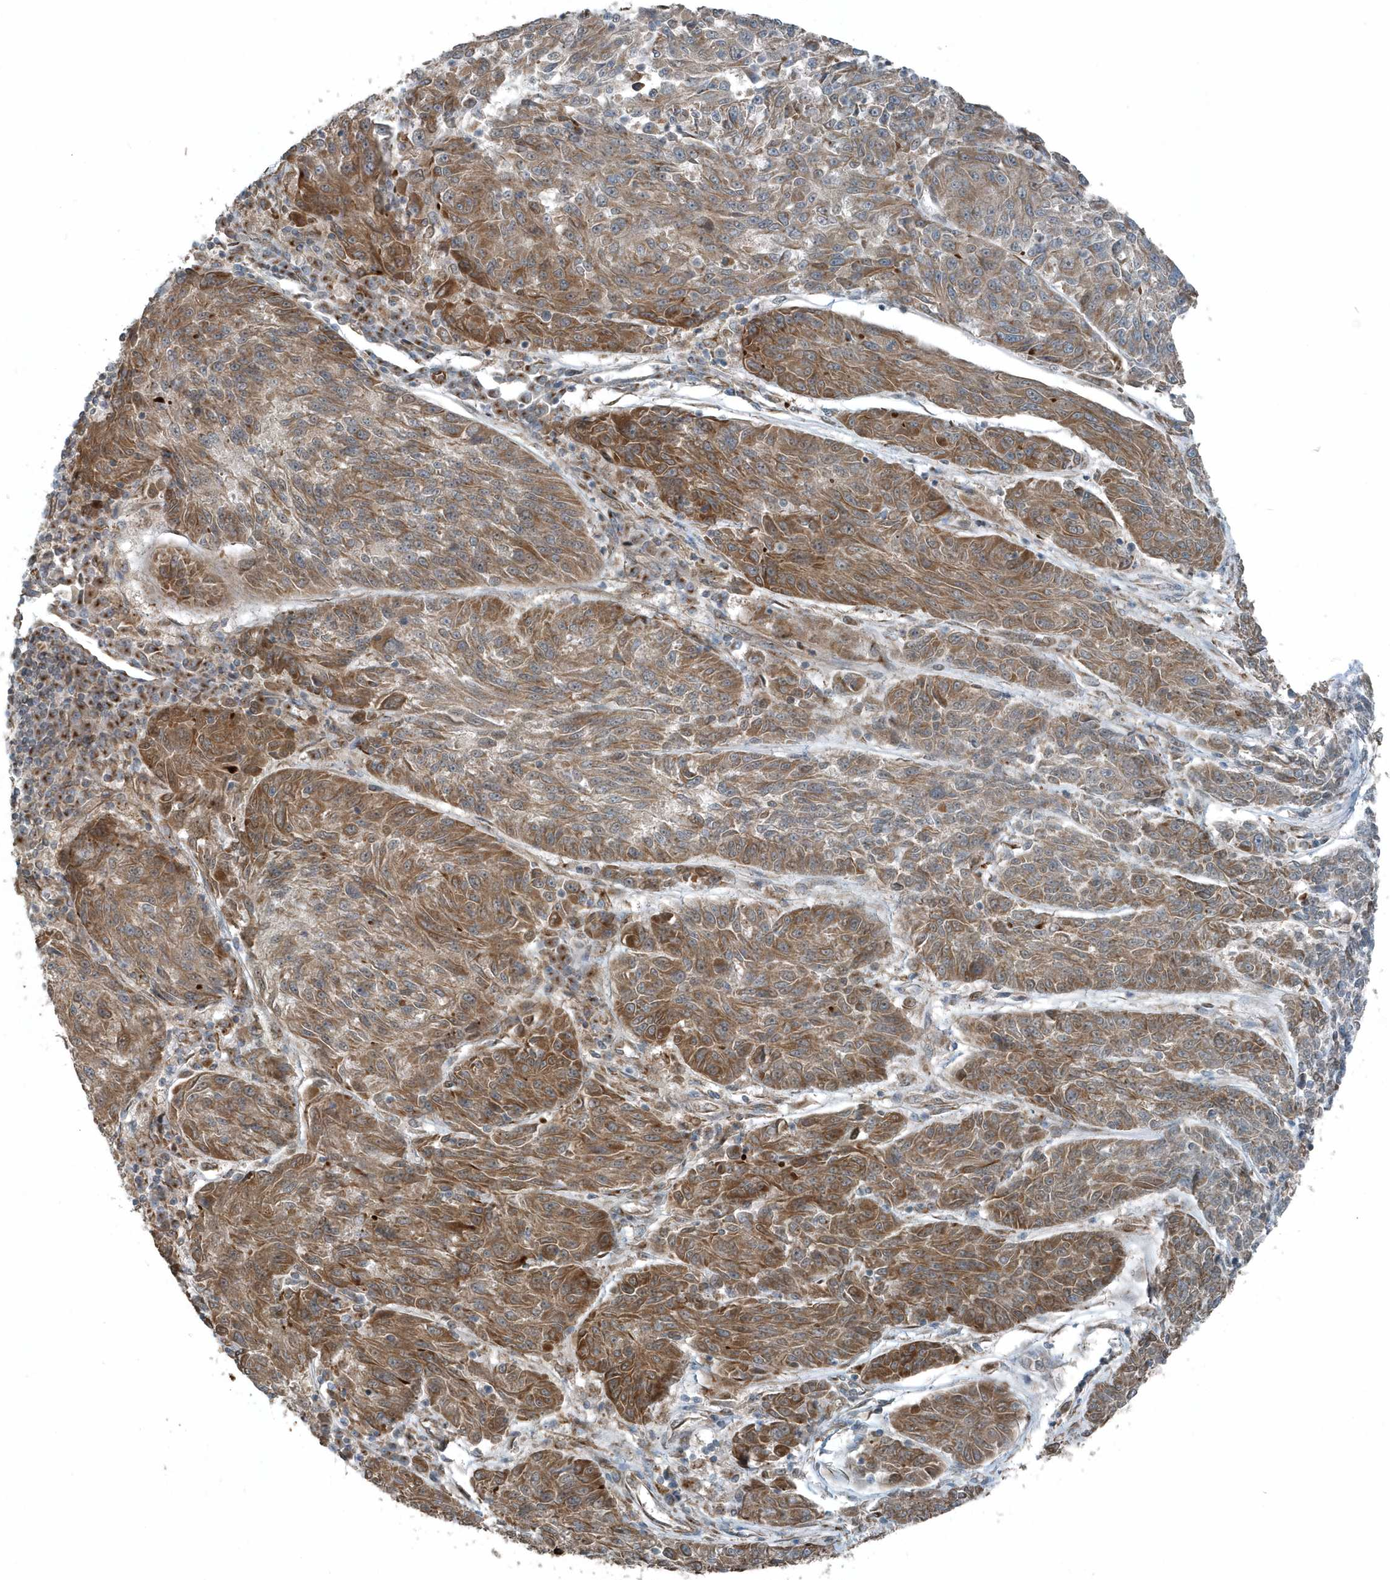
{"staining": {"intensity": "moderate", "quantity": ">75%", "location": "cytoplasmic/membranous"}, "tissue": "melanoma", "cell_type": "Tumor cells", "image_type": "cancer", "snomed": [{"axis": "morphology", "description": "Malignant melanoma, NOS"}, {"axis": "topography", "description": "Skin"}], "caption": "An image of human malignant melanoma stained for a protein reveals moderate cytoplasmic/membranous brown staining in tumor cells. (DAB IHC with brightfield microscopy, high magnification).", "gene": "GCC2", "patient": {"sex": "male", "age": 53}}